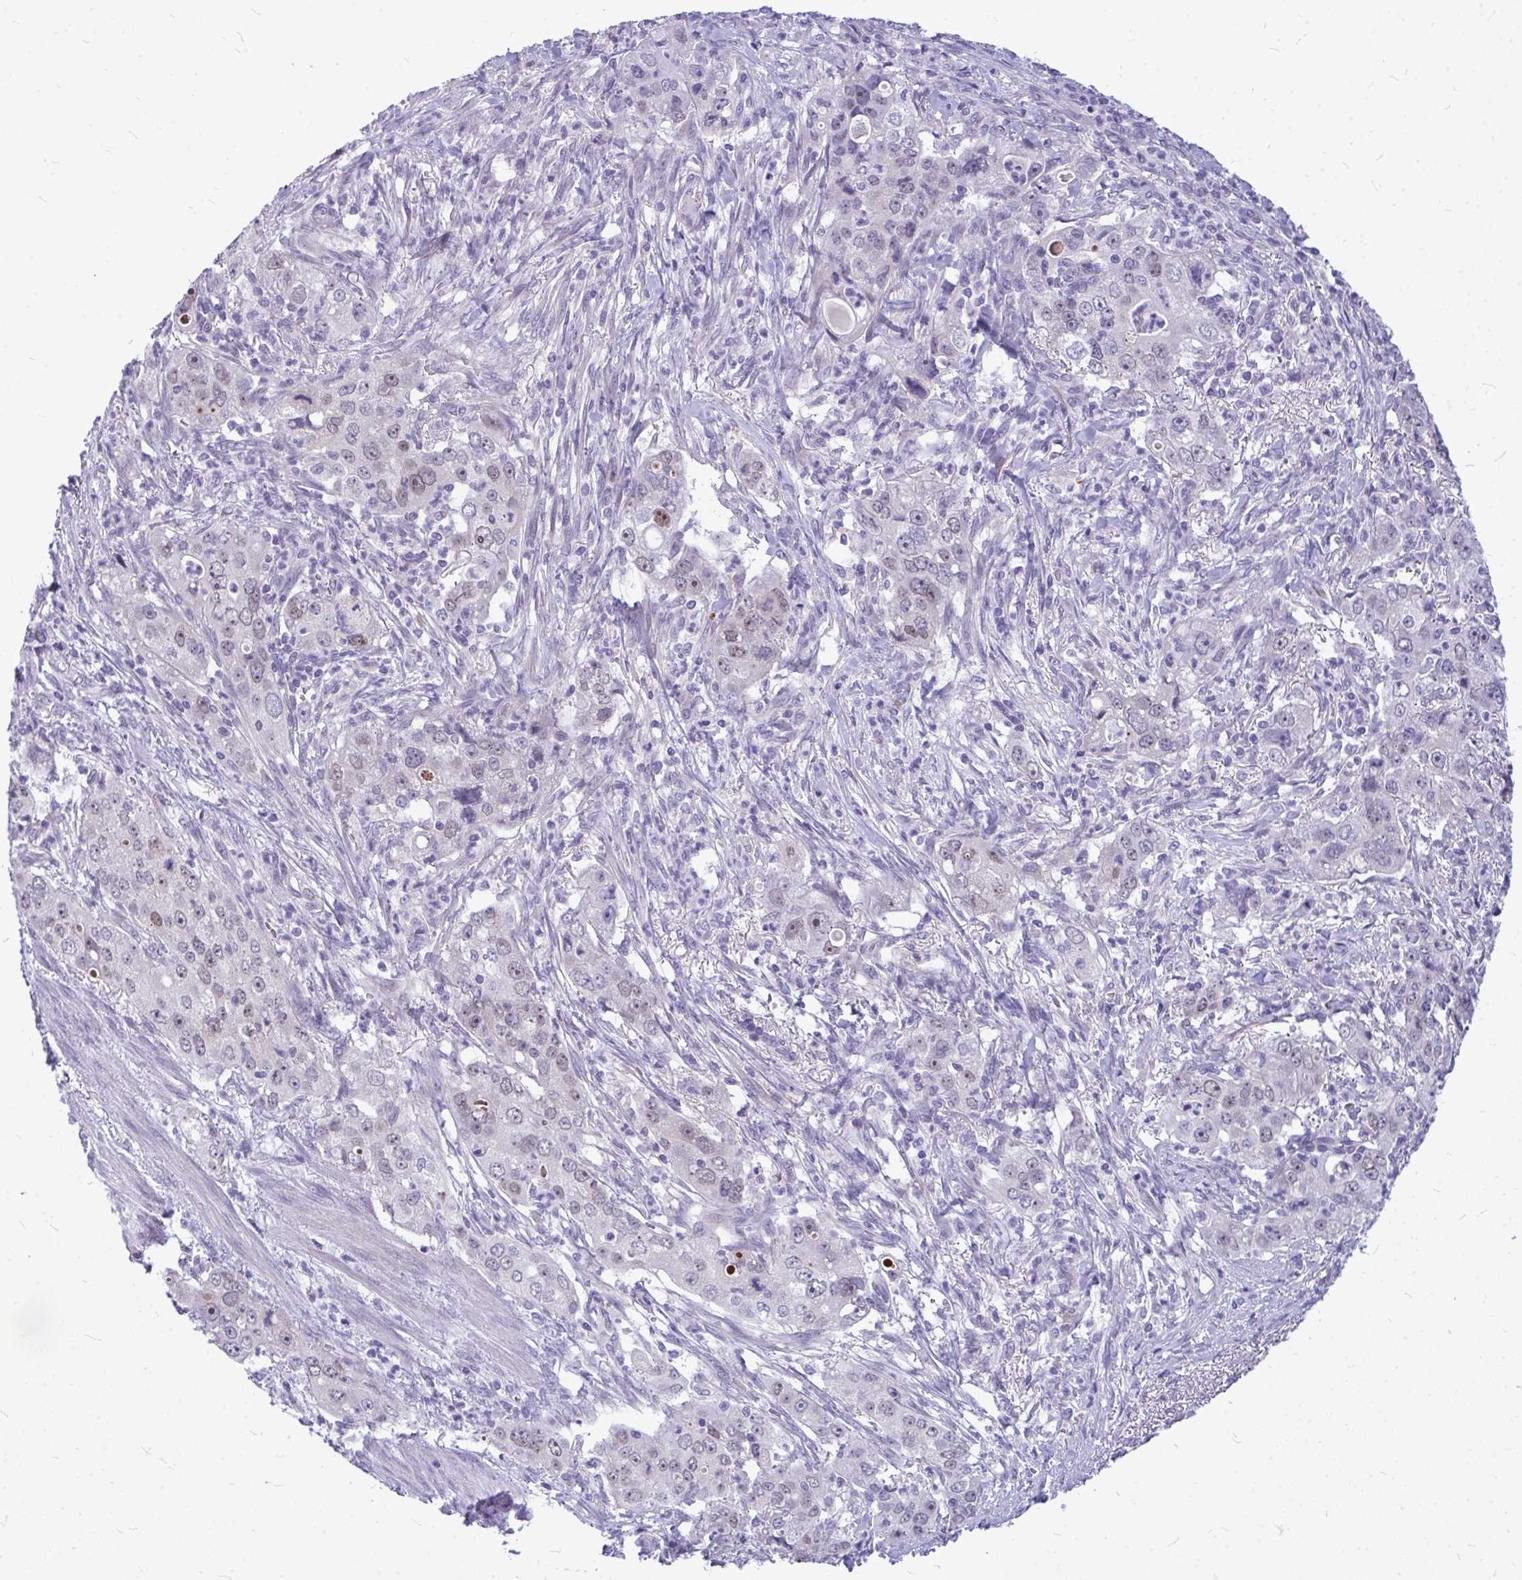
{"staining": {"intensity": "negative", "quantity": "none", "location": "none"}, "tissue": "stomach cancer", "cell_type": "Tumor cells", "image_type": "cancer", "snomed": [{"axis": "morphology", "description": "Adenocarcinoma, NOS"}, {"axis": "topography", "description": "Stomach, upper"}], "caption": "Tumor cells are negative for protein expression in human stomach cancer (adenocarcinoma).", "gene": "ZSCAN25", "patient": {"sex": "male", "age": 75}}